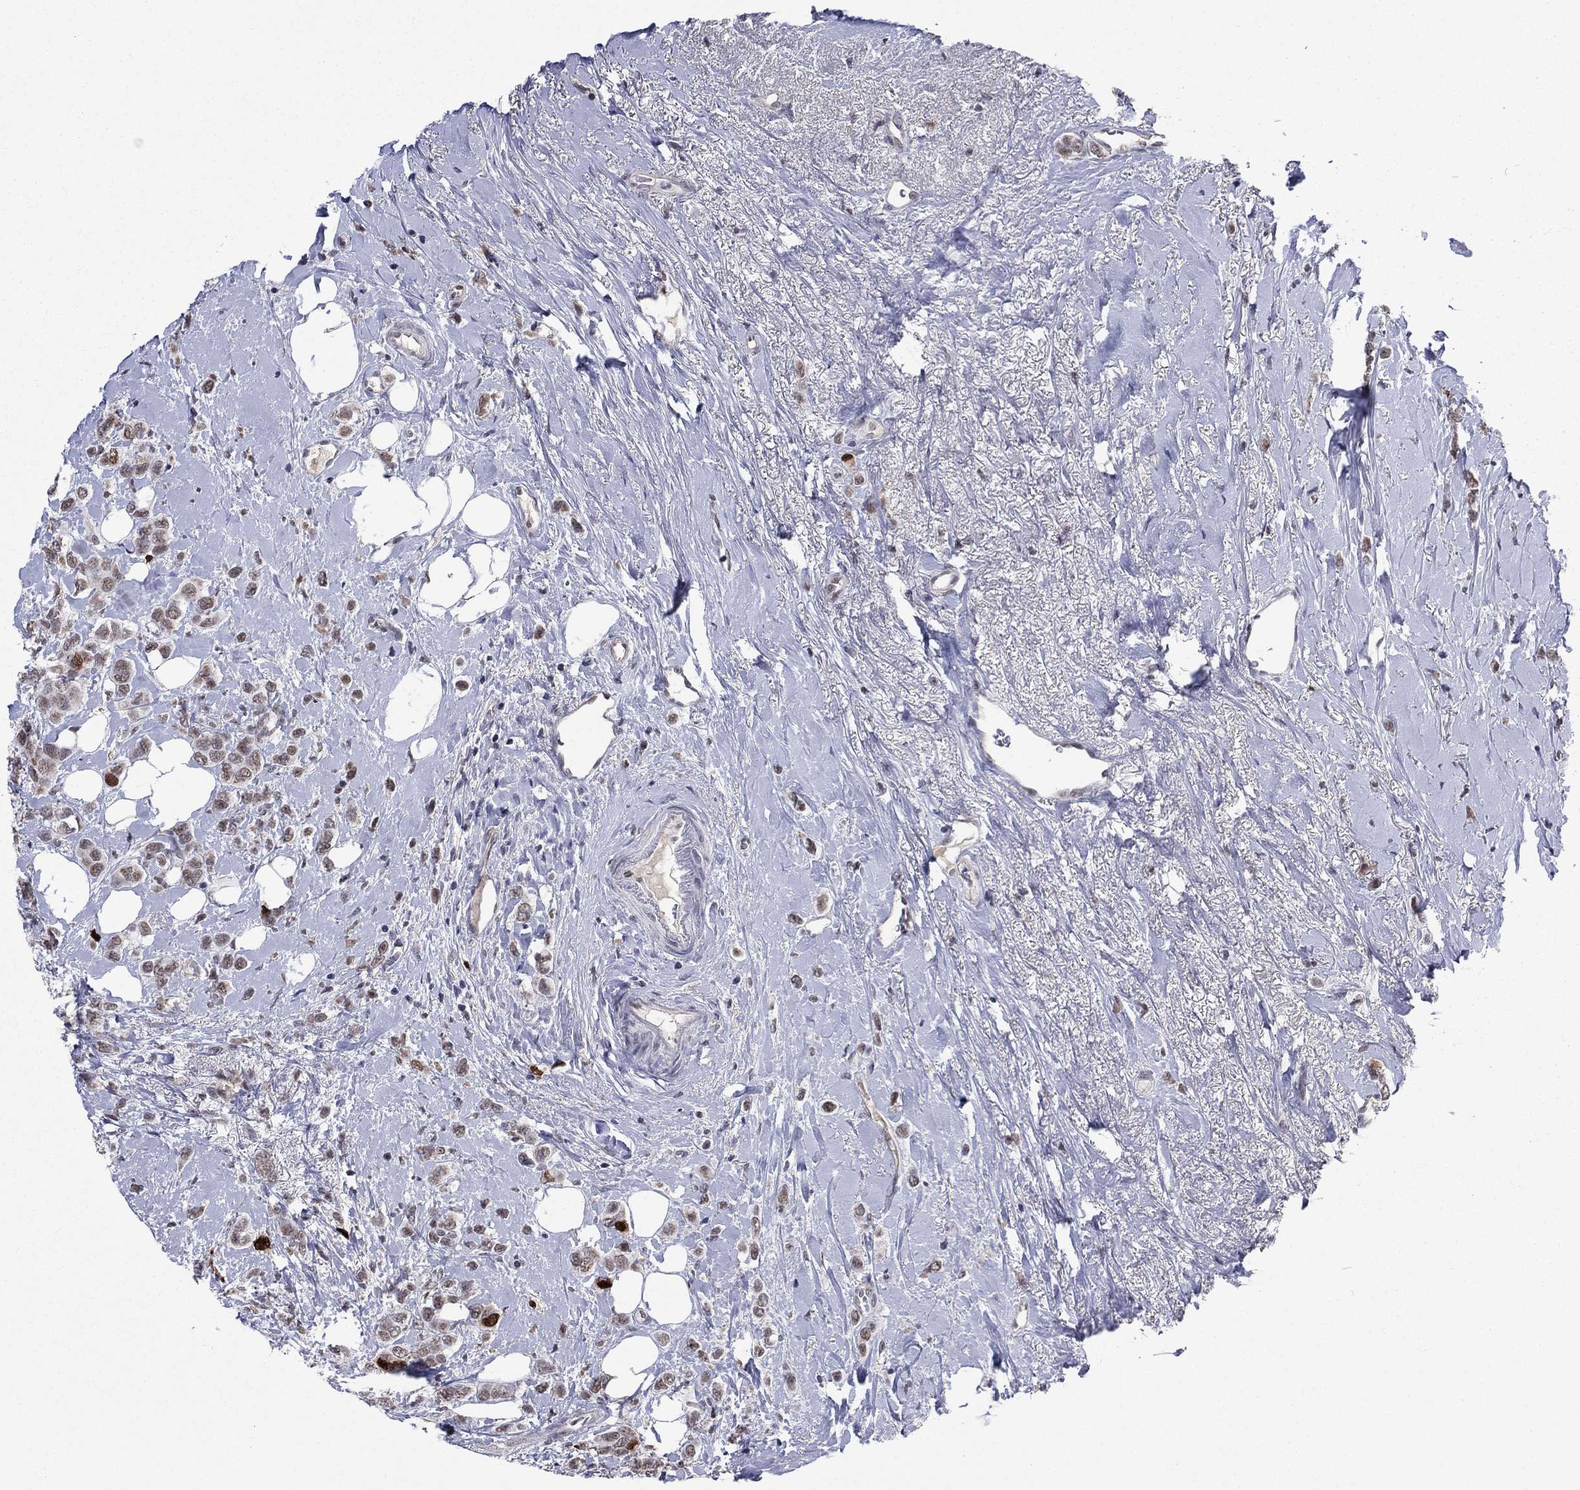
{"staining": {"intensity": "strong", "quantity": "<25%", "location": "nuclear"}, "tissue": "breast cancer", "cell_type": "Tumor cells", "image_type": "cancer", "snomed": [{"axis": "morphology", "description": "Lobular carcinoma"}, {"axis": "topography", "description": "Breast"}], "caption": "A brown stain labels strong nuclear staining of a protein in breast lobular carcinoma tumor cells.", "gene": "CDCA5", "patient": {"sex": "female", "age": 66}}